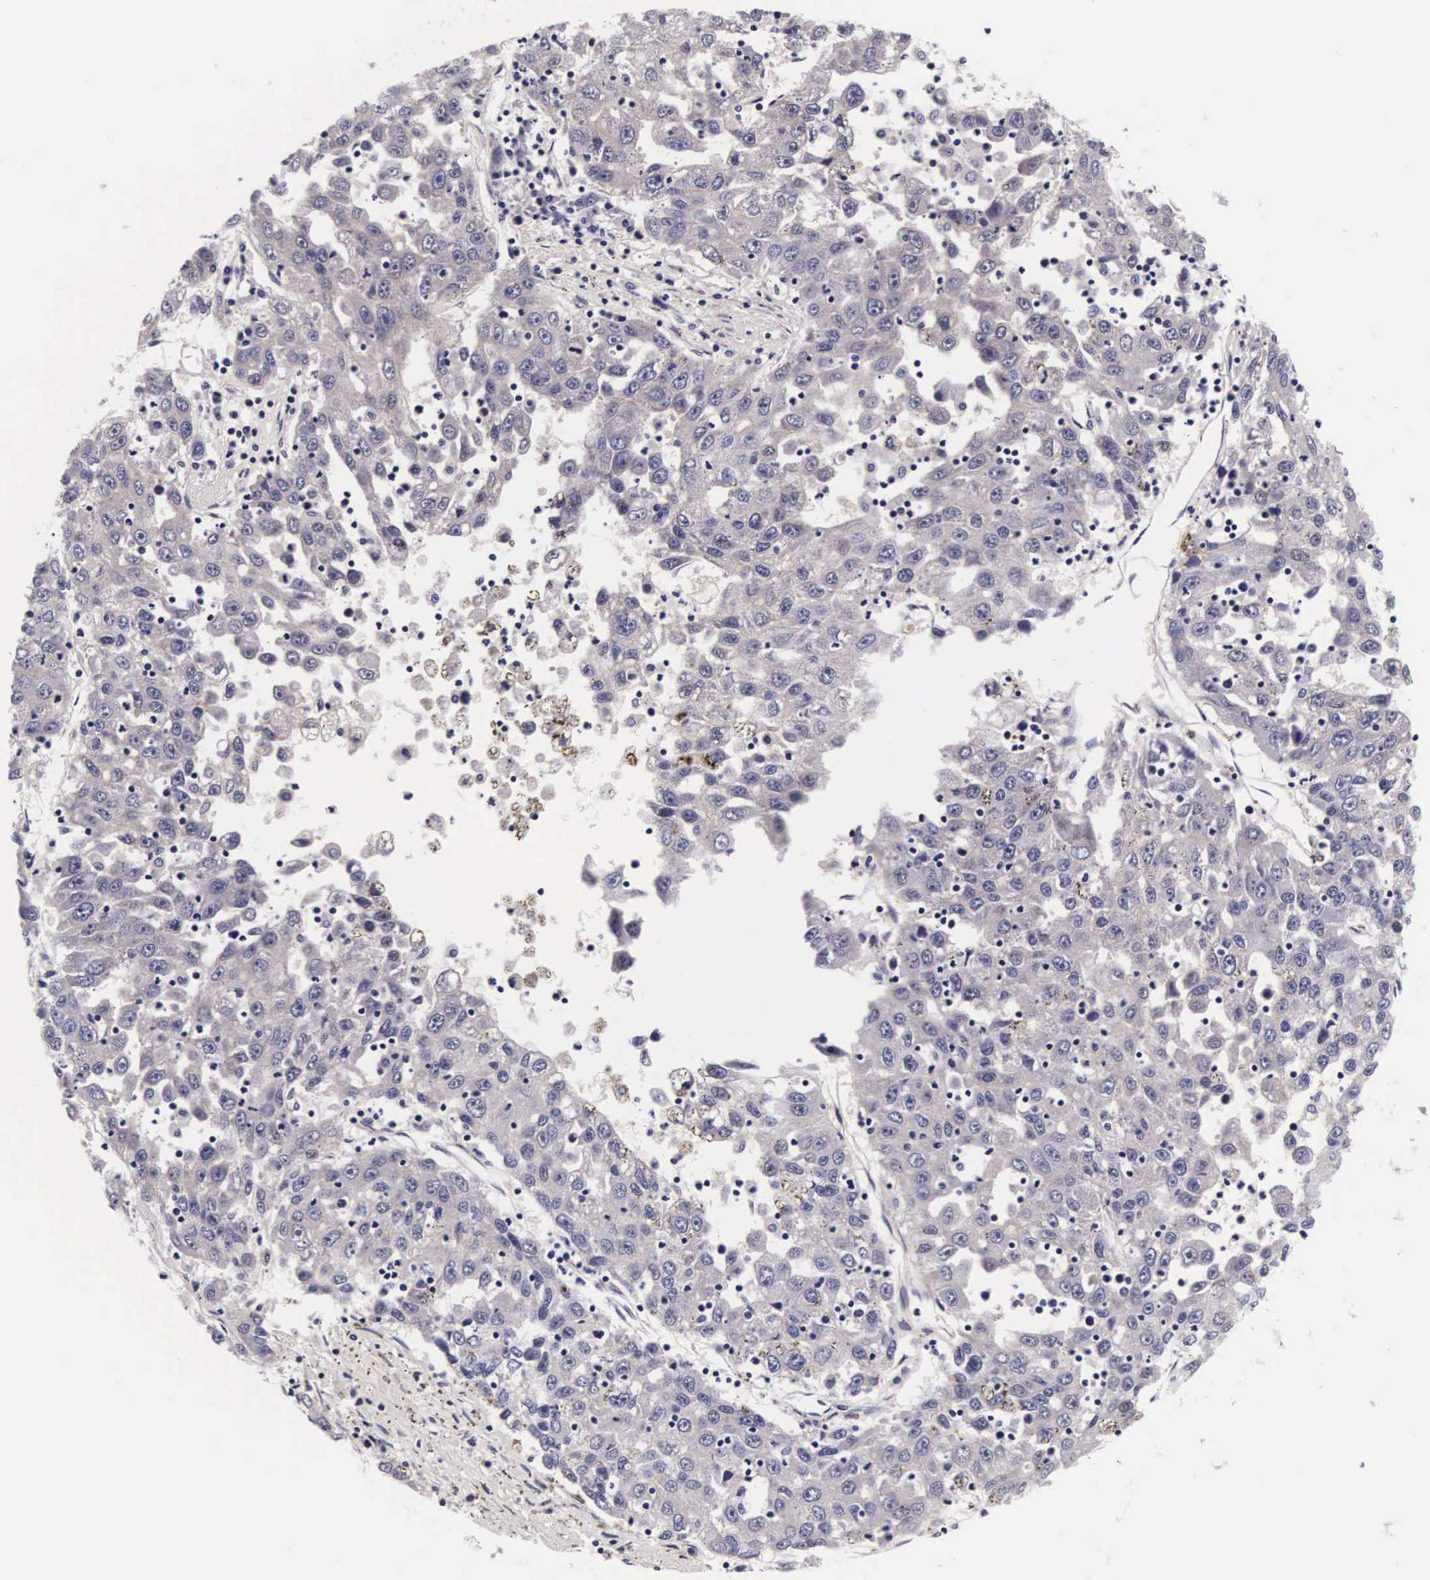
{"staining": {"intensity": "negative", "quantity": "none", "location": "none"}, "tissue": "liver cancer", "cell_type": "Tumor cells", "image_type": "cancer", "snomed": [{"axis": "morphology", "description": "Carcinoma, Hepatocellular, NOS"}, {"axis": "topography", "description": "Liver"}], "caption": "The micrograph exhibits no staining of tumor cells in hepatocellular carcinoma (liver).", "gene": "PHETA2", "patient": {"sex": "male", "age": 49}}